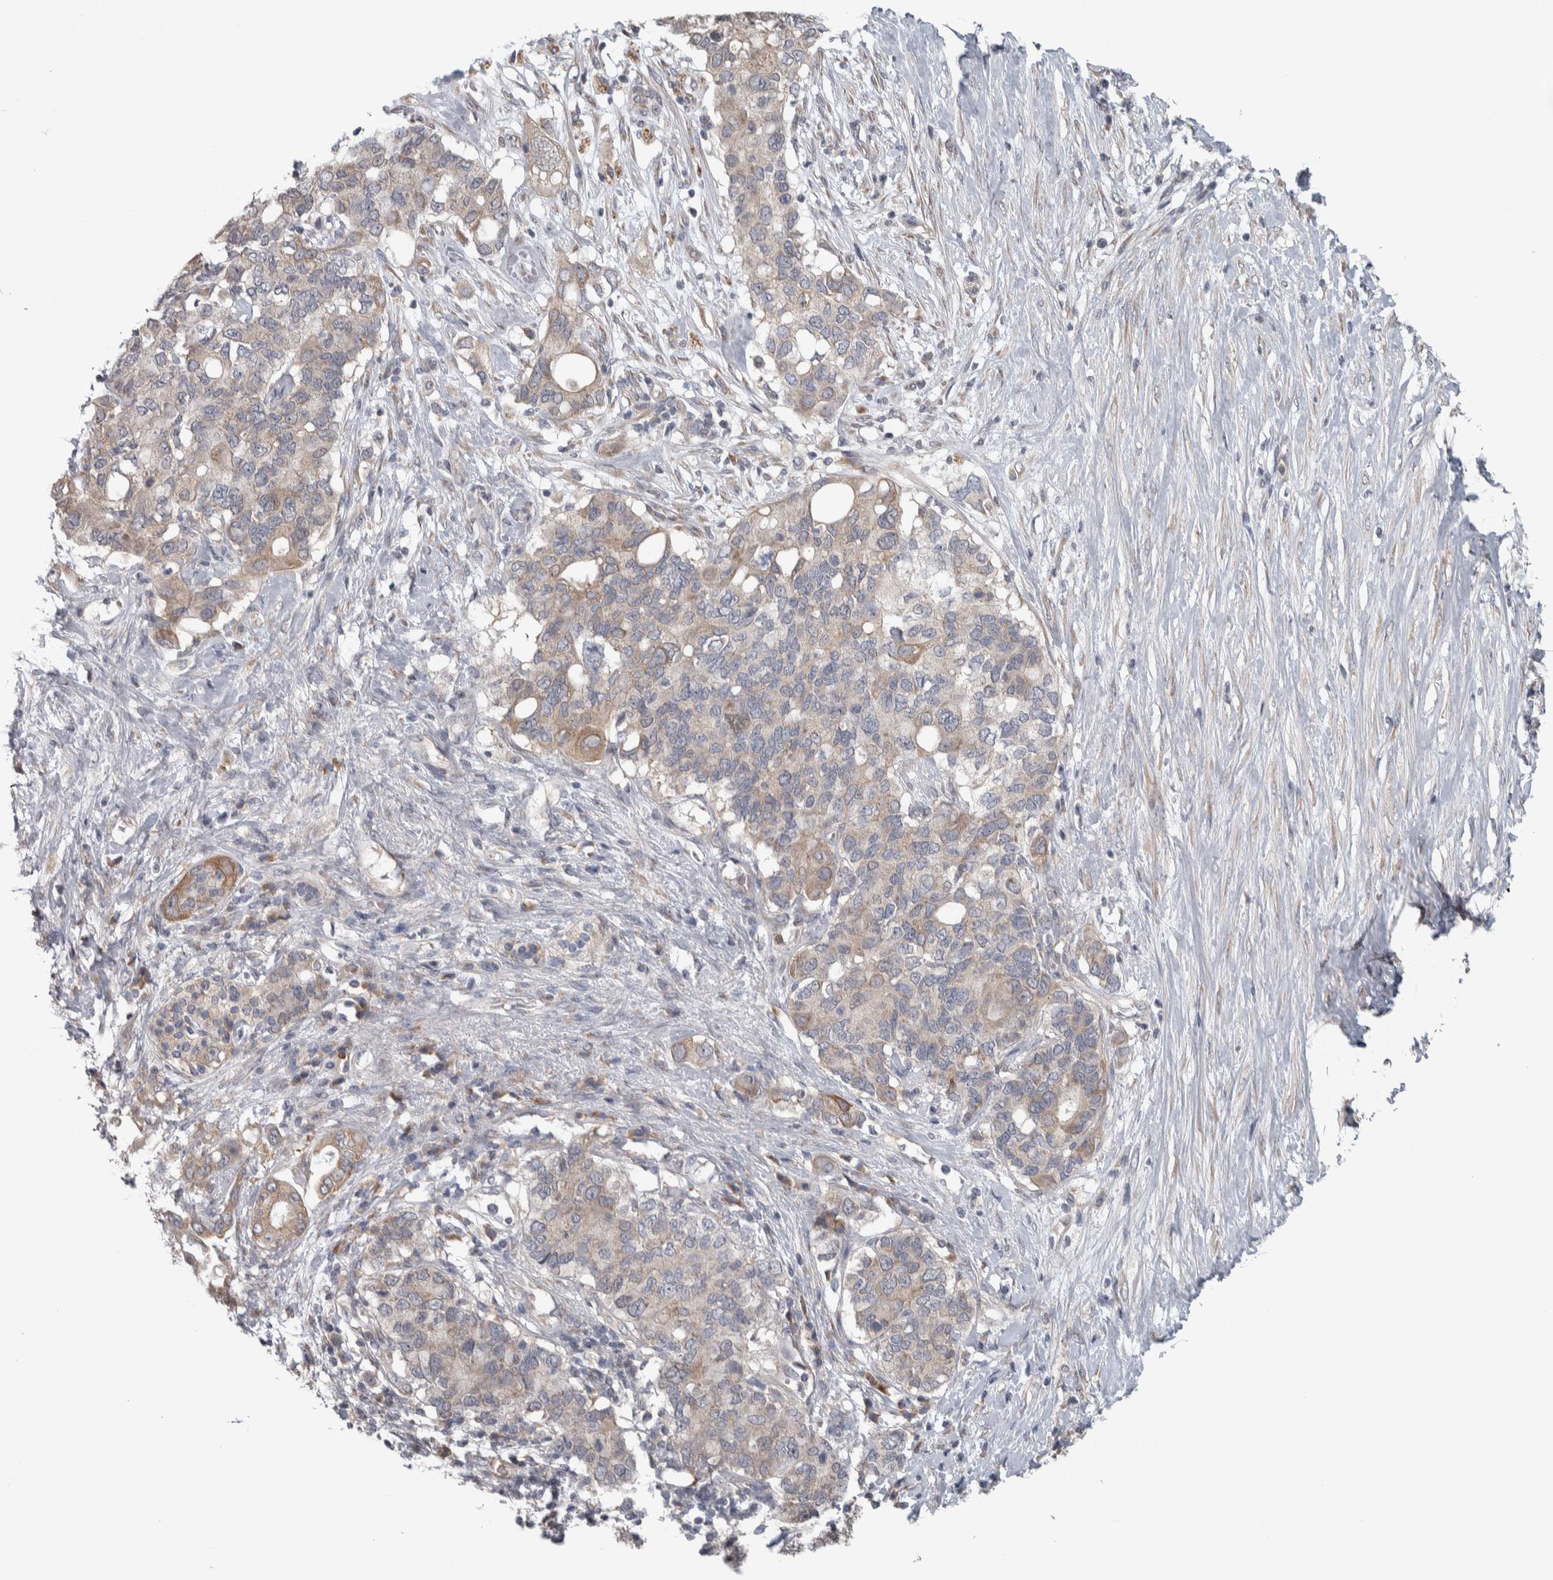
{"staining": {"intensity": "weak", "quantity": ">75%", "location": "cytoplasmic/membranous"}, "tissue": "pancreatic cancer", "cell_type": "Tumor cells", "image_type": "cancer", "snomed": [{"axis": "morphology", "description": "Adenocarcinoma, NOS"}, {"axis": "topography", "description": "Pancreas"}], "caption": "Pancreatic cancer stained with a brown dye shows weak cytoplasmic/membranous positive expression in about >75% of tumor cells.", "gene": "SRP68", "patient": {"sex": "female", "age": 56}}